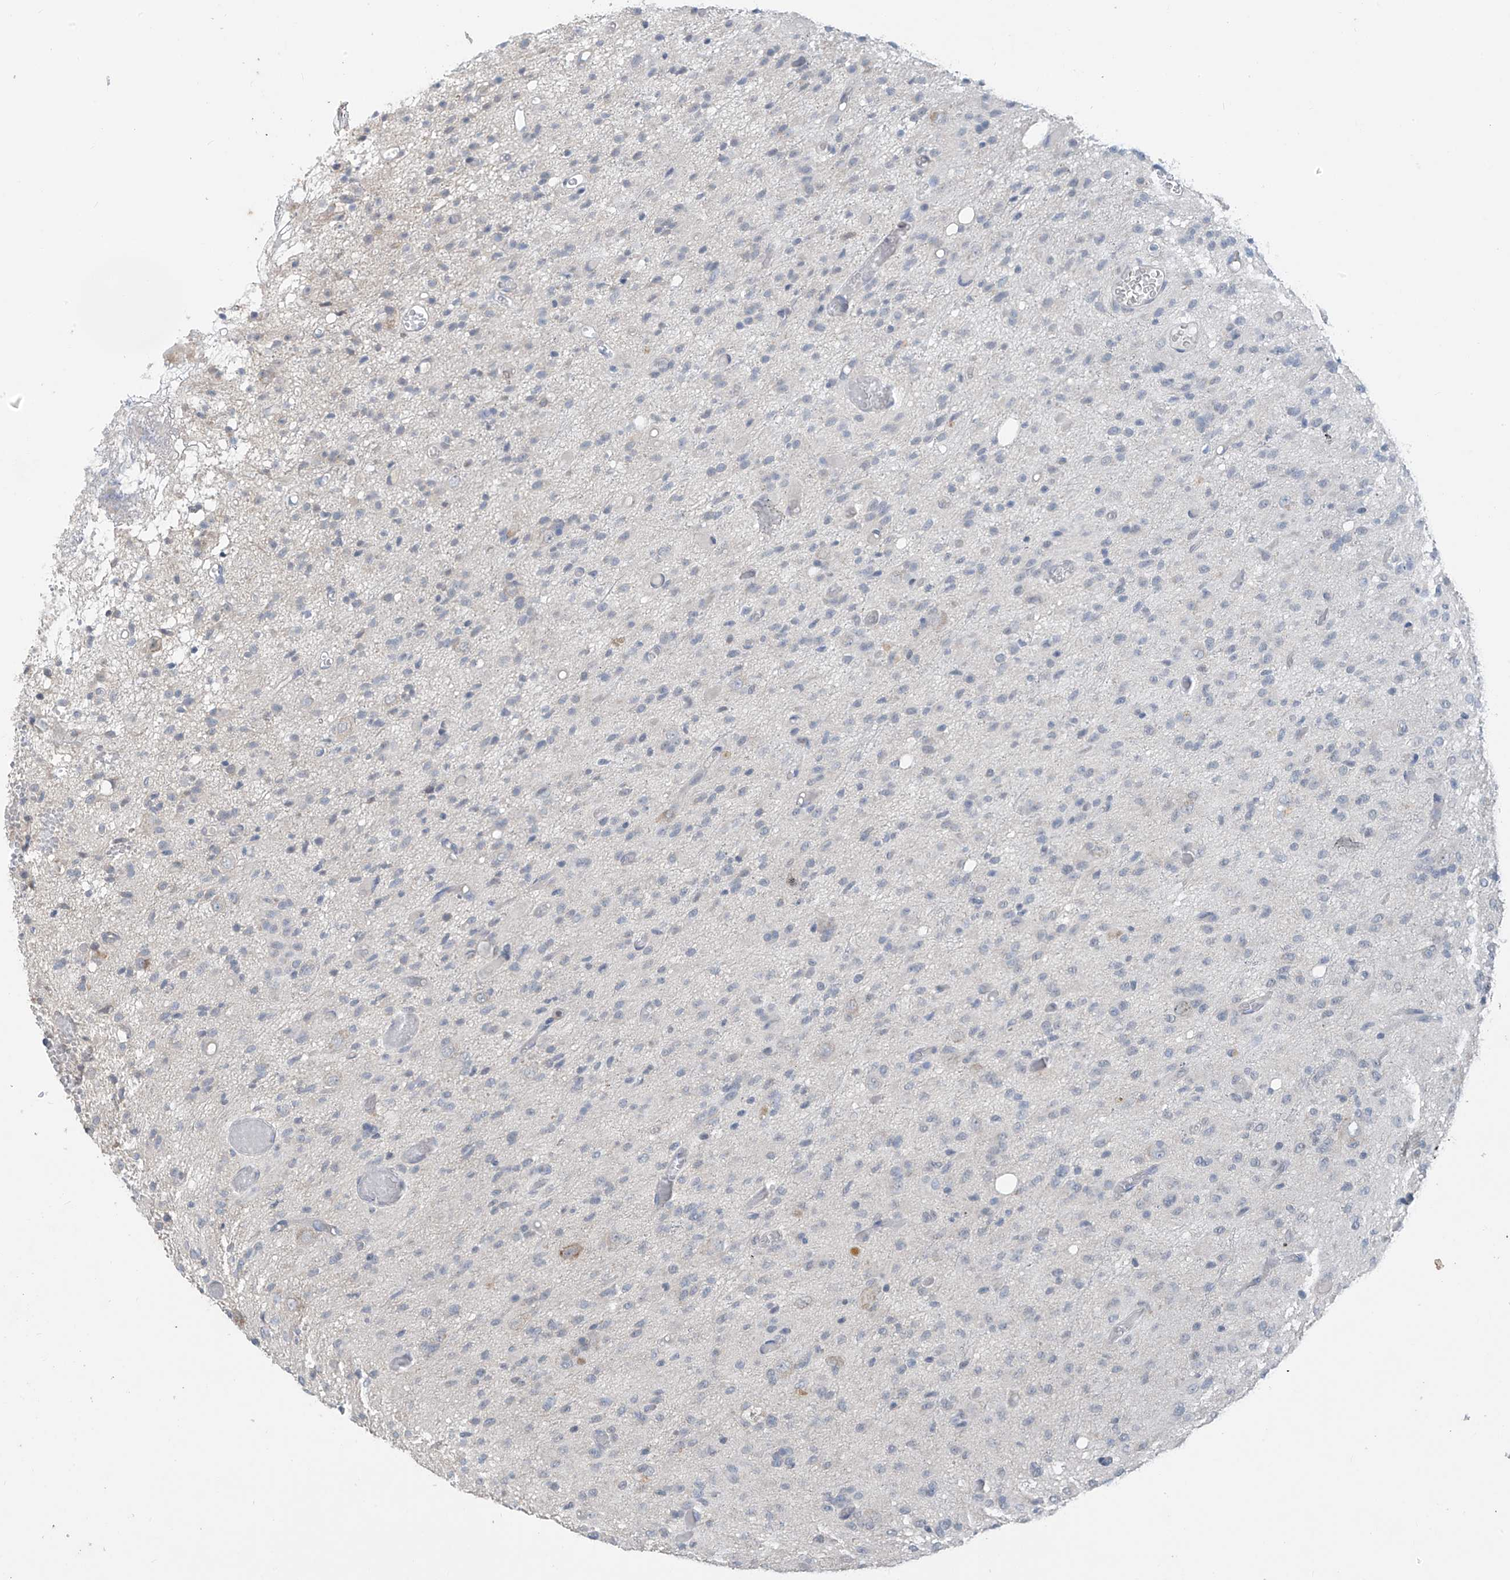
{"staining": {"intensity": "negative", "quantity": "none", "location": "none"}, "tissue": "glioma", "cell_type": "Tumor cells", "image_type": "cancer", "snomed": [{"axis": "morphology", "description": "Glioma, malignant, High grade"}, {"axis": "topography", "description": "Brain"}], "caption": "Immunohistochemistry (IHC) micrograph of neoplastic tissue: human glioma stained with DAB reveals no significant protein expression in tumor cells.", "gene": "CYP4V2", "patient": {"sex": "female", "age": 59}}